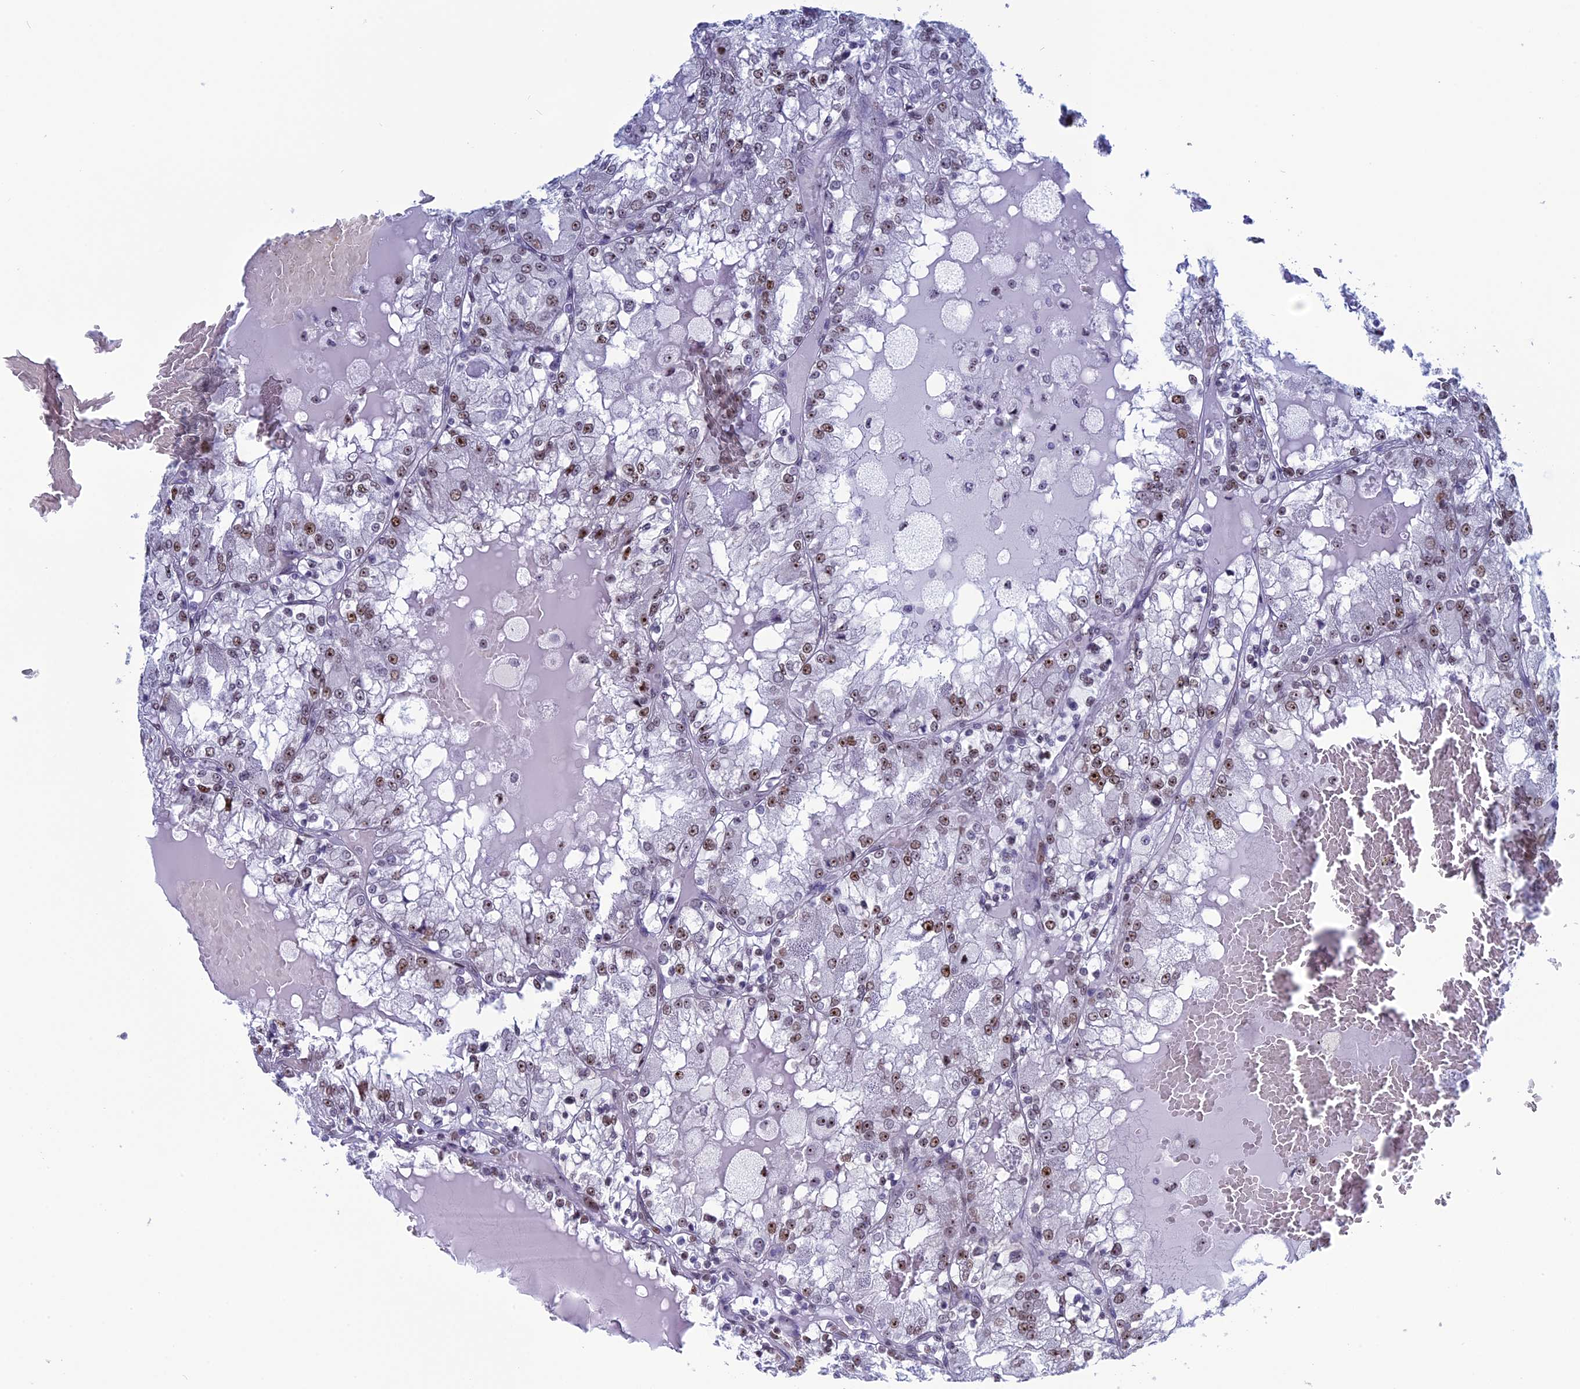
{"staining": {"intensity": "moderate", "quantity": ">75%", "location": "nuclear"}, "tissue": "renal cancer", "cell_type": "Tumor cells", "image_type": "cancer", "snomed": [{"axis": "morphology", "description": "Adenocarcinoma, NOS"}, {"axis": "topography", "description": "Kidney"}], "caption": "Immunohistochemical staining of renal cancer demonstrates moderate nuclear protein positivity in about >75% of tumor cells.", "gene": "CCDC86", "patient": {"sex": "female", "age": 56}}